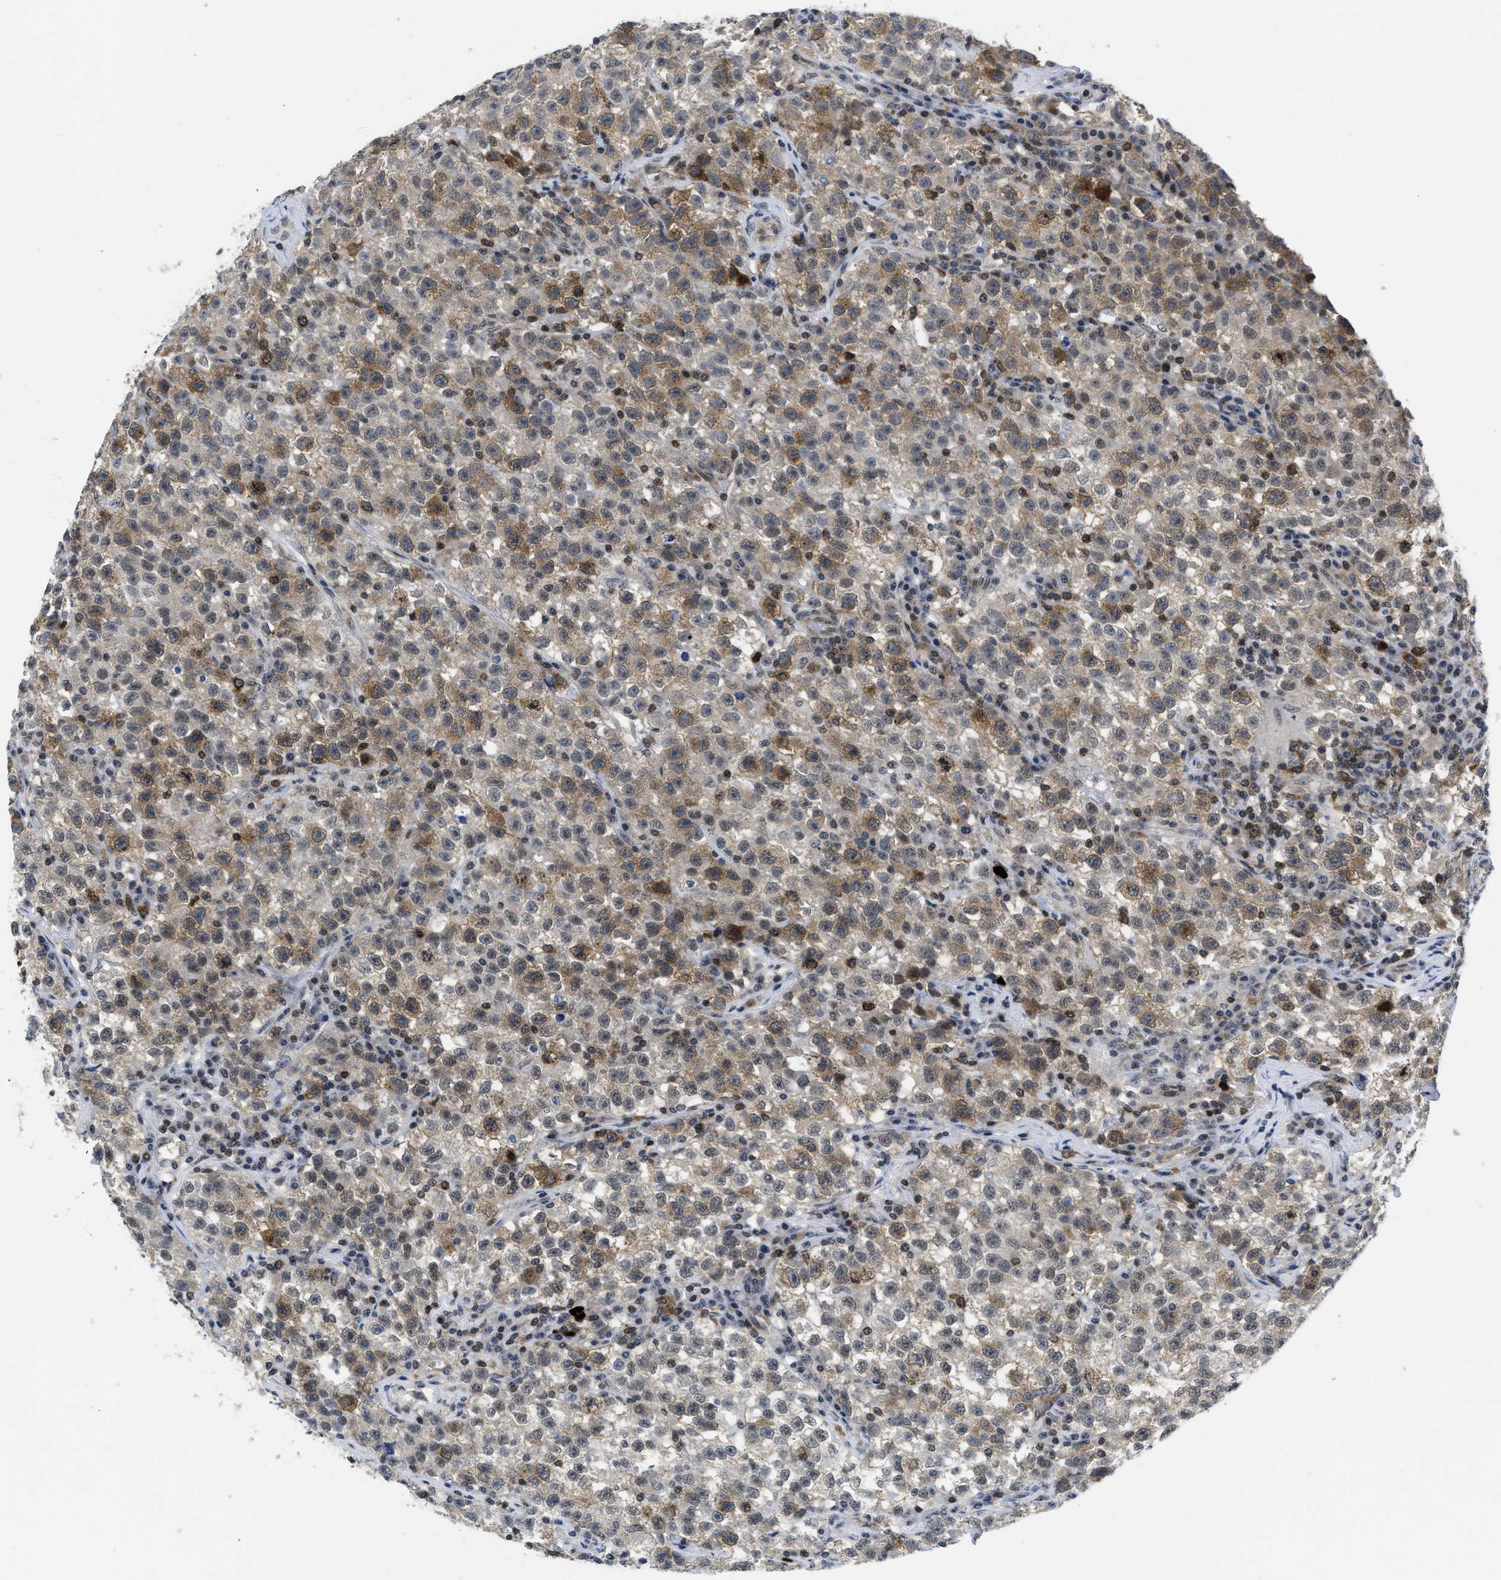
{"staining": {"intensity": "moderate", "quantity": ">75%", "location": "cytoplasmic/membranous"}, "tissue": "testis cancer", "cell_type": "Tumor cells", "image_type": "cancer", "snomed": [{"axis": "morphology", "description": "Seminoma, NOS"}, {"axis": "topography", "description": "Testis"}], "caption": "About >75% of tumor cells in seminoma (testis) reveal moderate cytoplasmic/membranous protein positivity as visualized by brown immunohistochemical staining.", "gene": "HIF1A", "patient": {"sex": "male", "age": 22}}